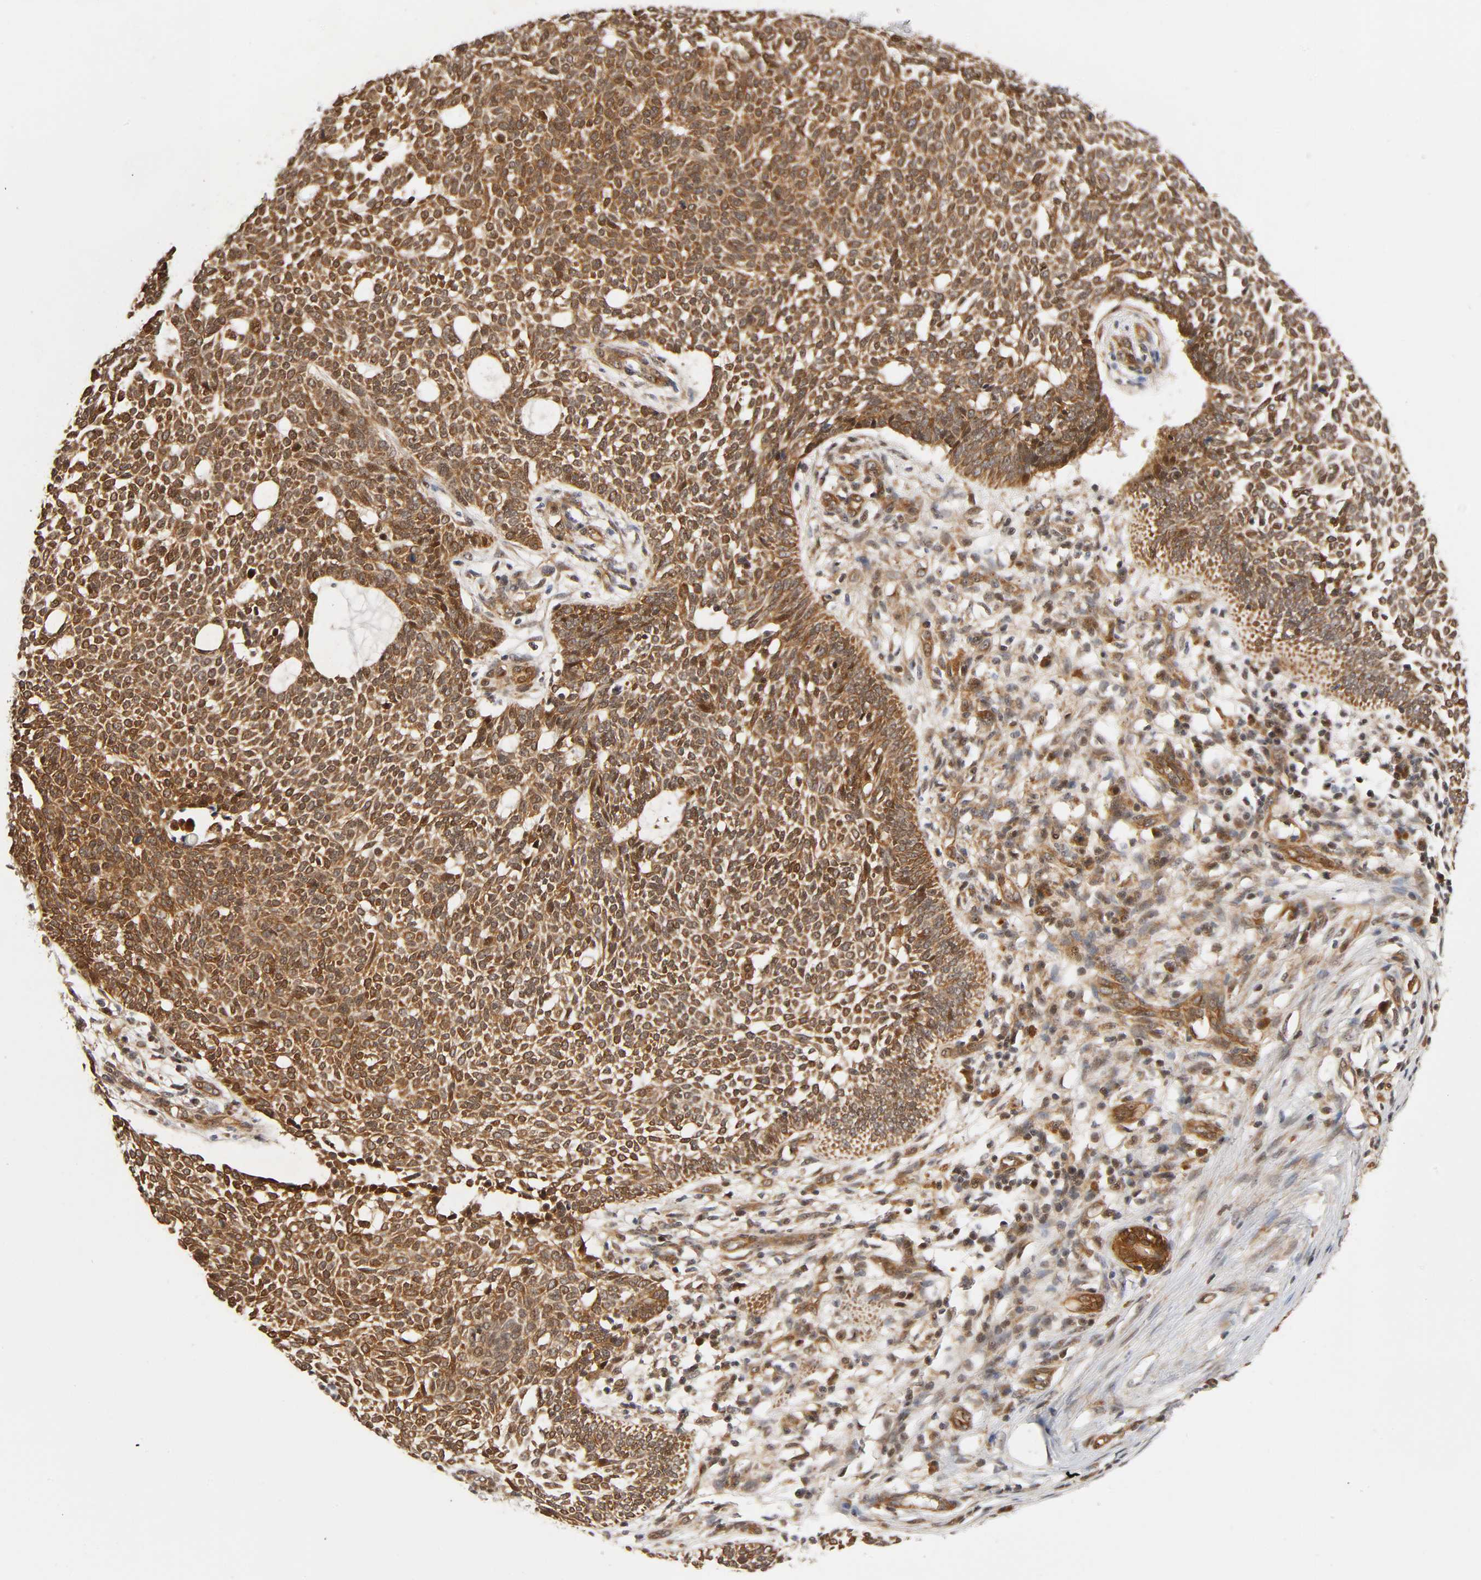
{"staining": {"intensity": "moderate", "quantity": ">75%", "location": "cytoplasmic/membranous"}, "tissue": "skin cancer", "cell_type": "Tumor cells", "image_type": "cancer", "snomed": [{"axis": "morphology", "description": "Normal tissue, NOS"}, {"axis": "morphology", "description": "Basal cell carcinoma"}, {"axis": "topography", "description": "Skin"}], "caption": "This photomicrograph exhibits basal cell carcinoma (skin) stained with IHC to label a protein in brown. The cytoplasmic/membranous of tumor cells show moderate positivity for the protein. Nuclei are counter-stained blue.", "gene": "IQCJ-SCHIP1", "patient": {"sex": "male", "age": 87}}